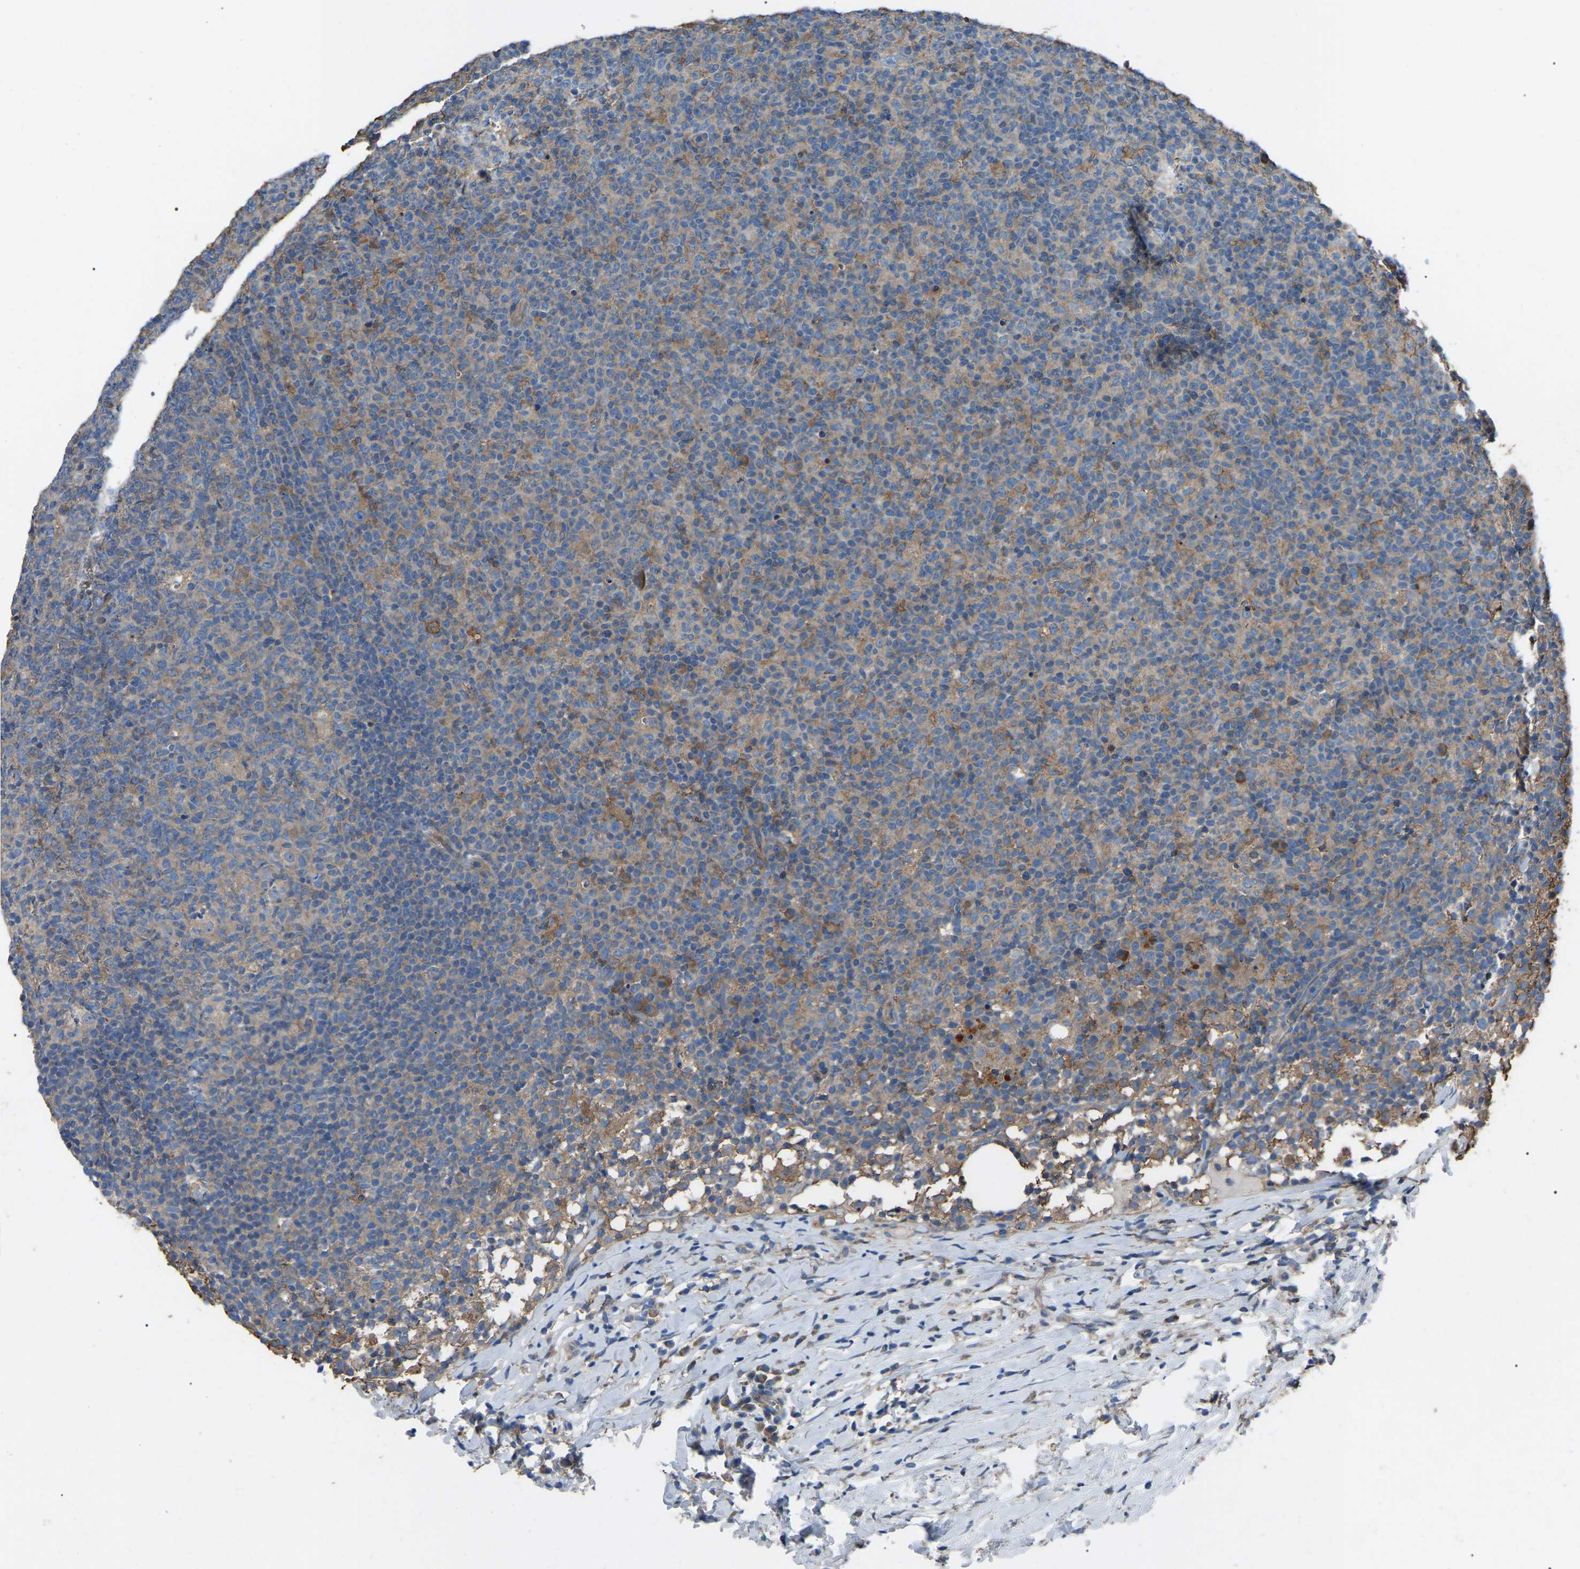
{"staining": {"intensity": "weak", "quantity": "<25%", "location": "cytoplasmic/membranous"}, "tissue": "lymph node", "cell_type": "Germinal center cells", "image_type": "normal", "snomed": [{"axis": "morphology", "description": "Normal tissue, NOS"}, {"axis": "morphology", "description": "Inflammation, NOS"}, {"axis": "topography", "description": "Lymph node"}], "caption": "The photomicrograph demonstrates no staining of germinal center cells in unremarkable lymph node.", "gene": "AIMP1", "patient": {"sex": "male", "age": 55}}